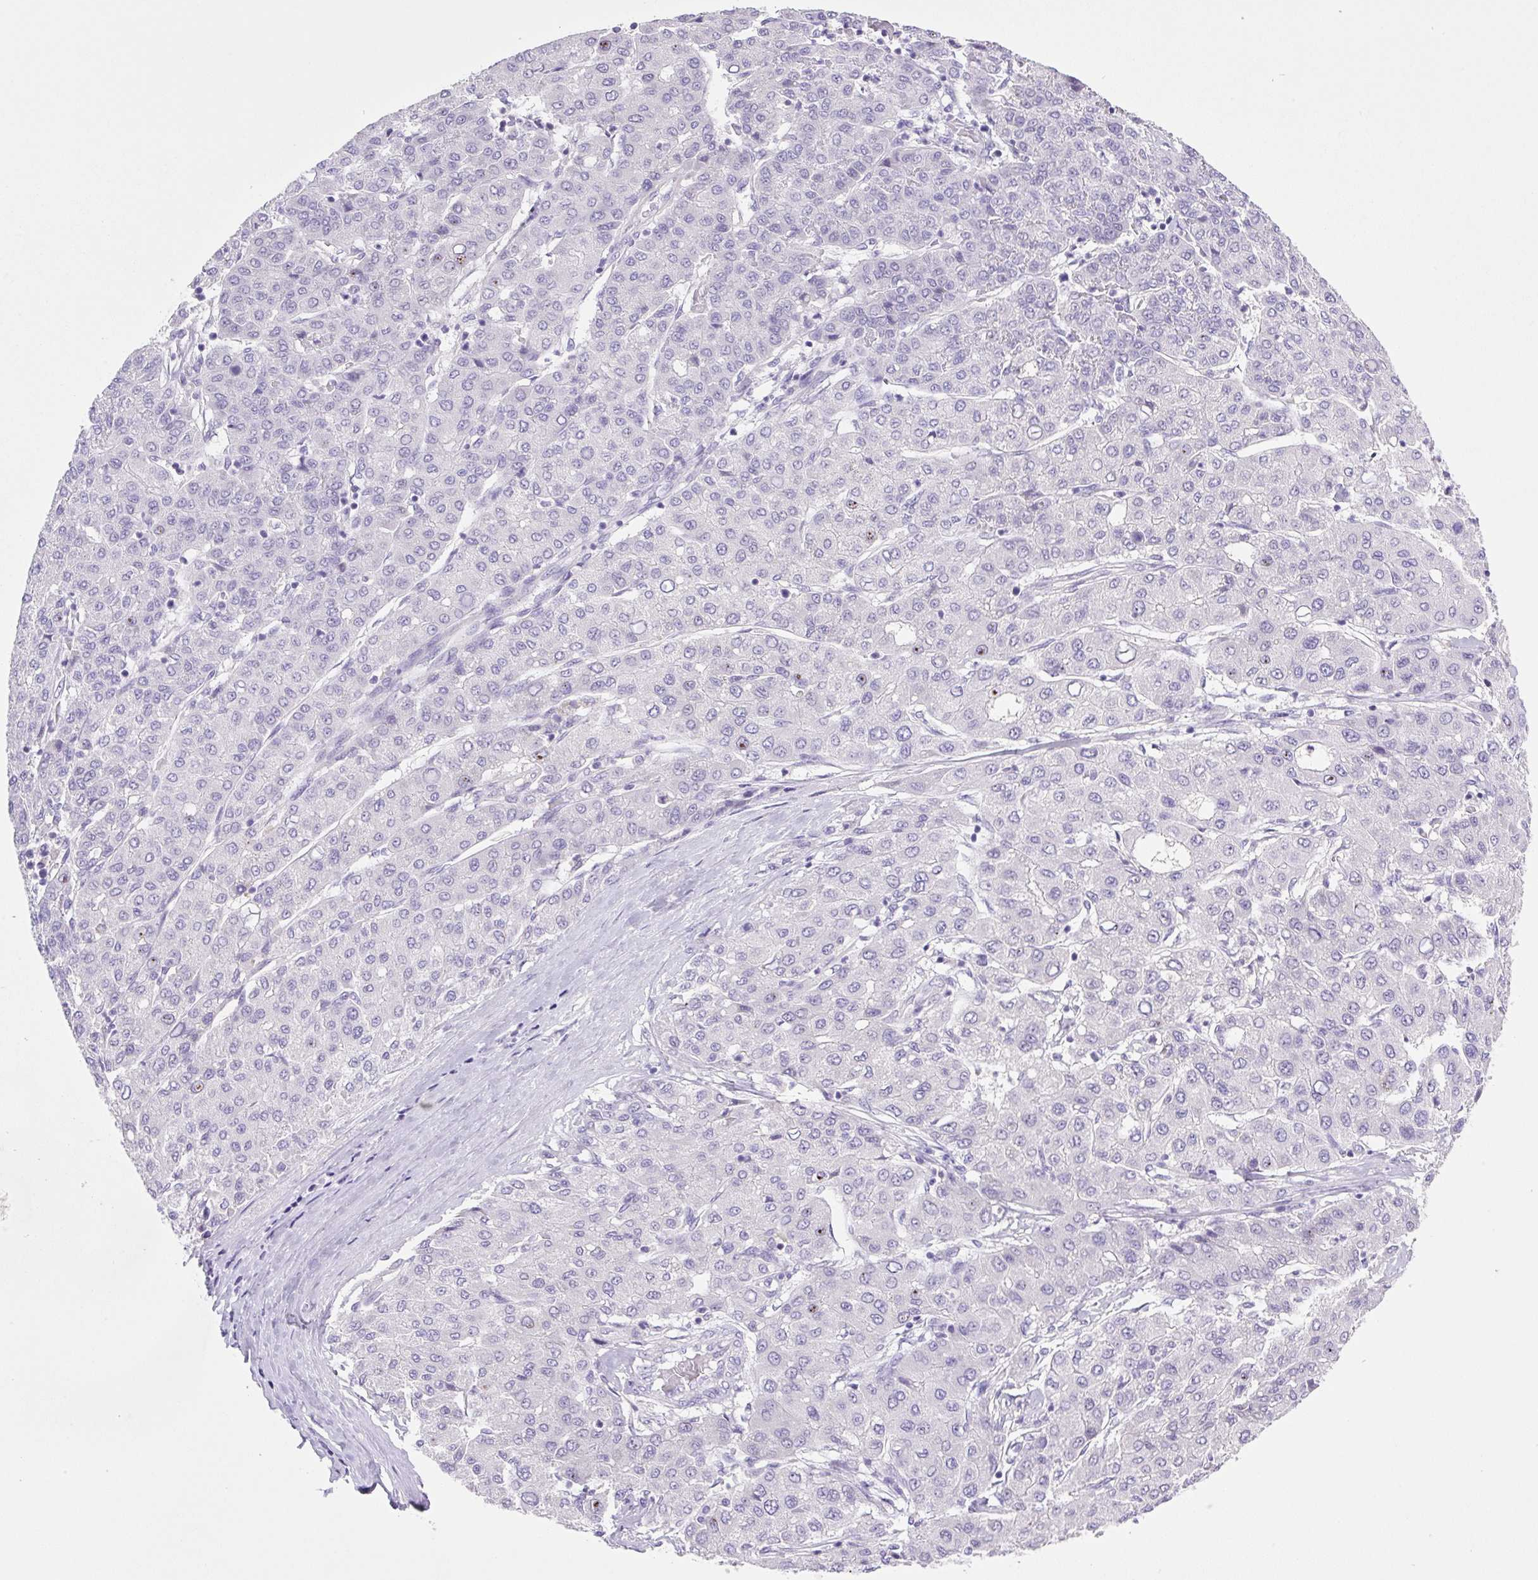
{"staining": {"intensity": "negative", "quantity": "none", "location": "none"}, "tissue": "liver cancer", "cell_type": "Tumor cells", "image_type": "cancer", "snomed": [{"axis": "morphology", "description": "Carcinoma, Hepatocellular, NOS"}, {"axis": "topography", "description": "Liver"}], "caption": "High power microscopy micrograph of an IHC histopathology image of liver cancer, revealing no significant expression in tumor cells.", "gene": "CAMK2B", "patient": {"sex": "male", "age": 65}}